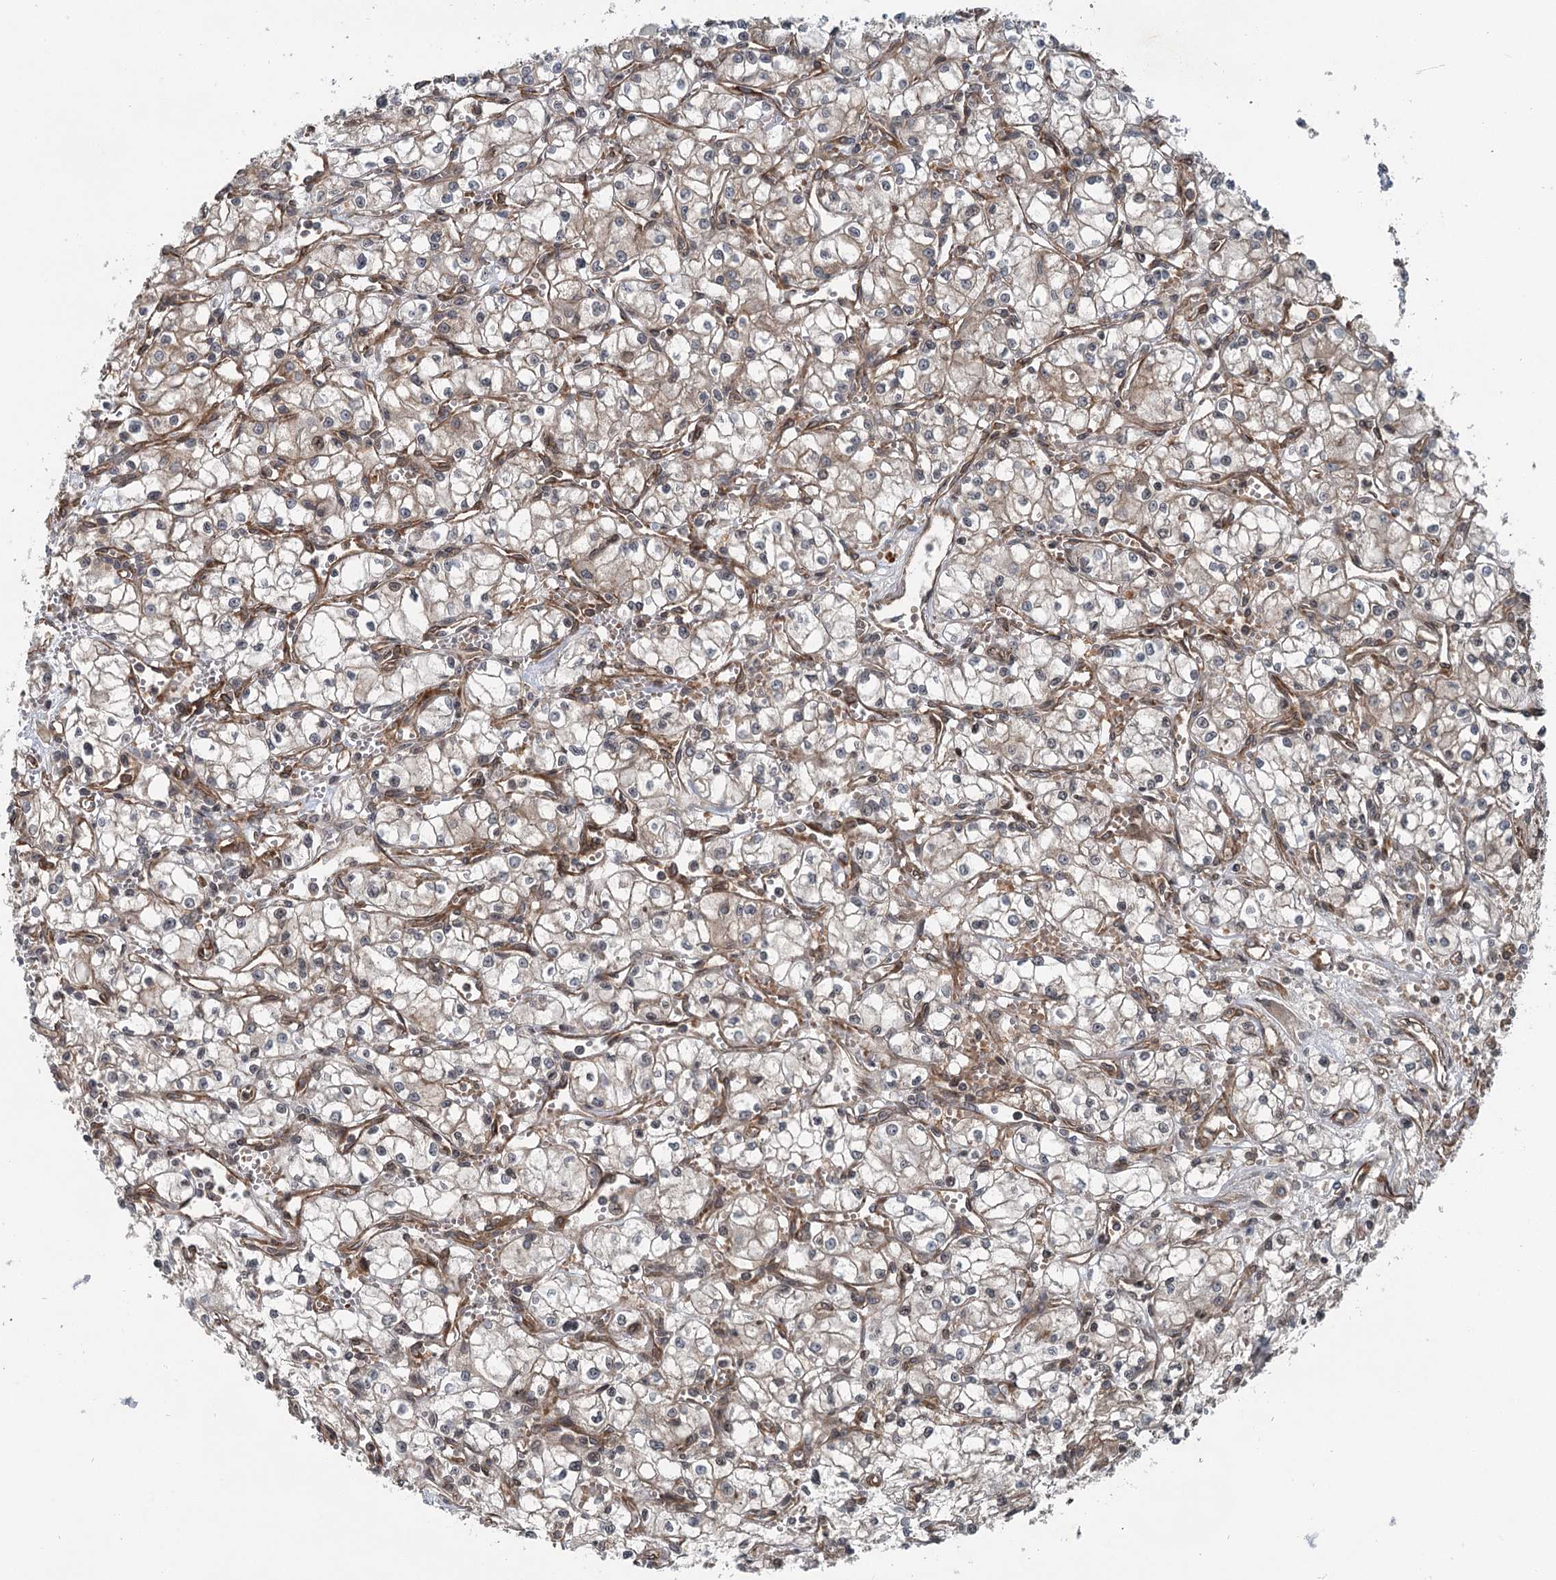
{"staining": {"intensity": "negative", "quantity": "none", "location": "none"}, "tissue": "renal cancer", "cell_type": "Tumor cells", "image_type": "cancer", "snomed": [{"axis": "morphology", "description": "Adenocarcinoma, NOS"}, {"axis": "topography", "description": "Kidney"}], "caption": "Micrograph shows no protein expression in tumor cells of renal adenocarcinoma tissue.", "gene": "IQSEC1", "patient": {"sex": "male", "age": 59}}